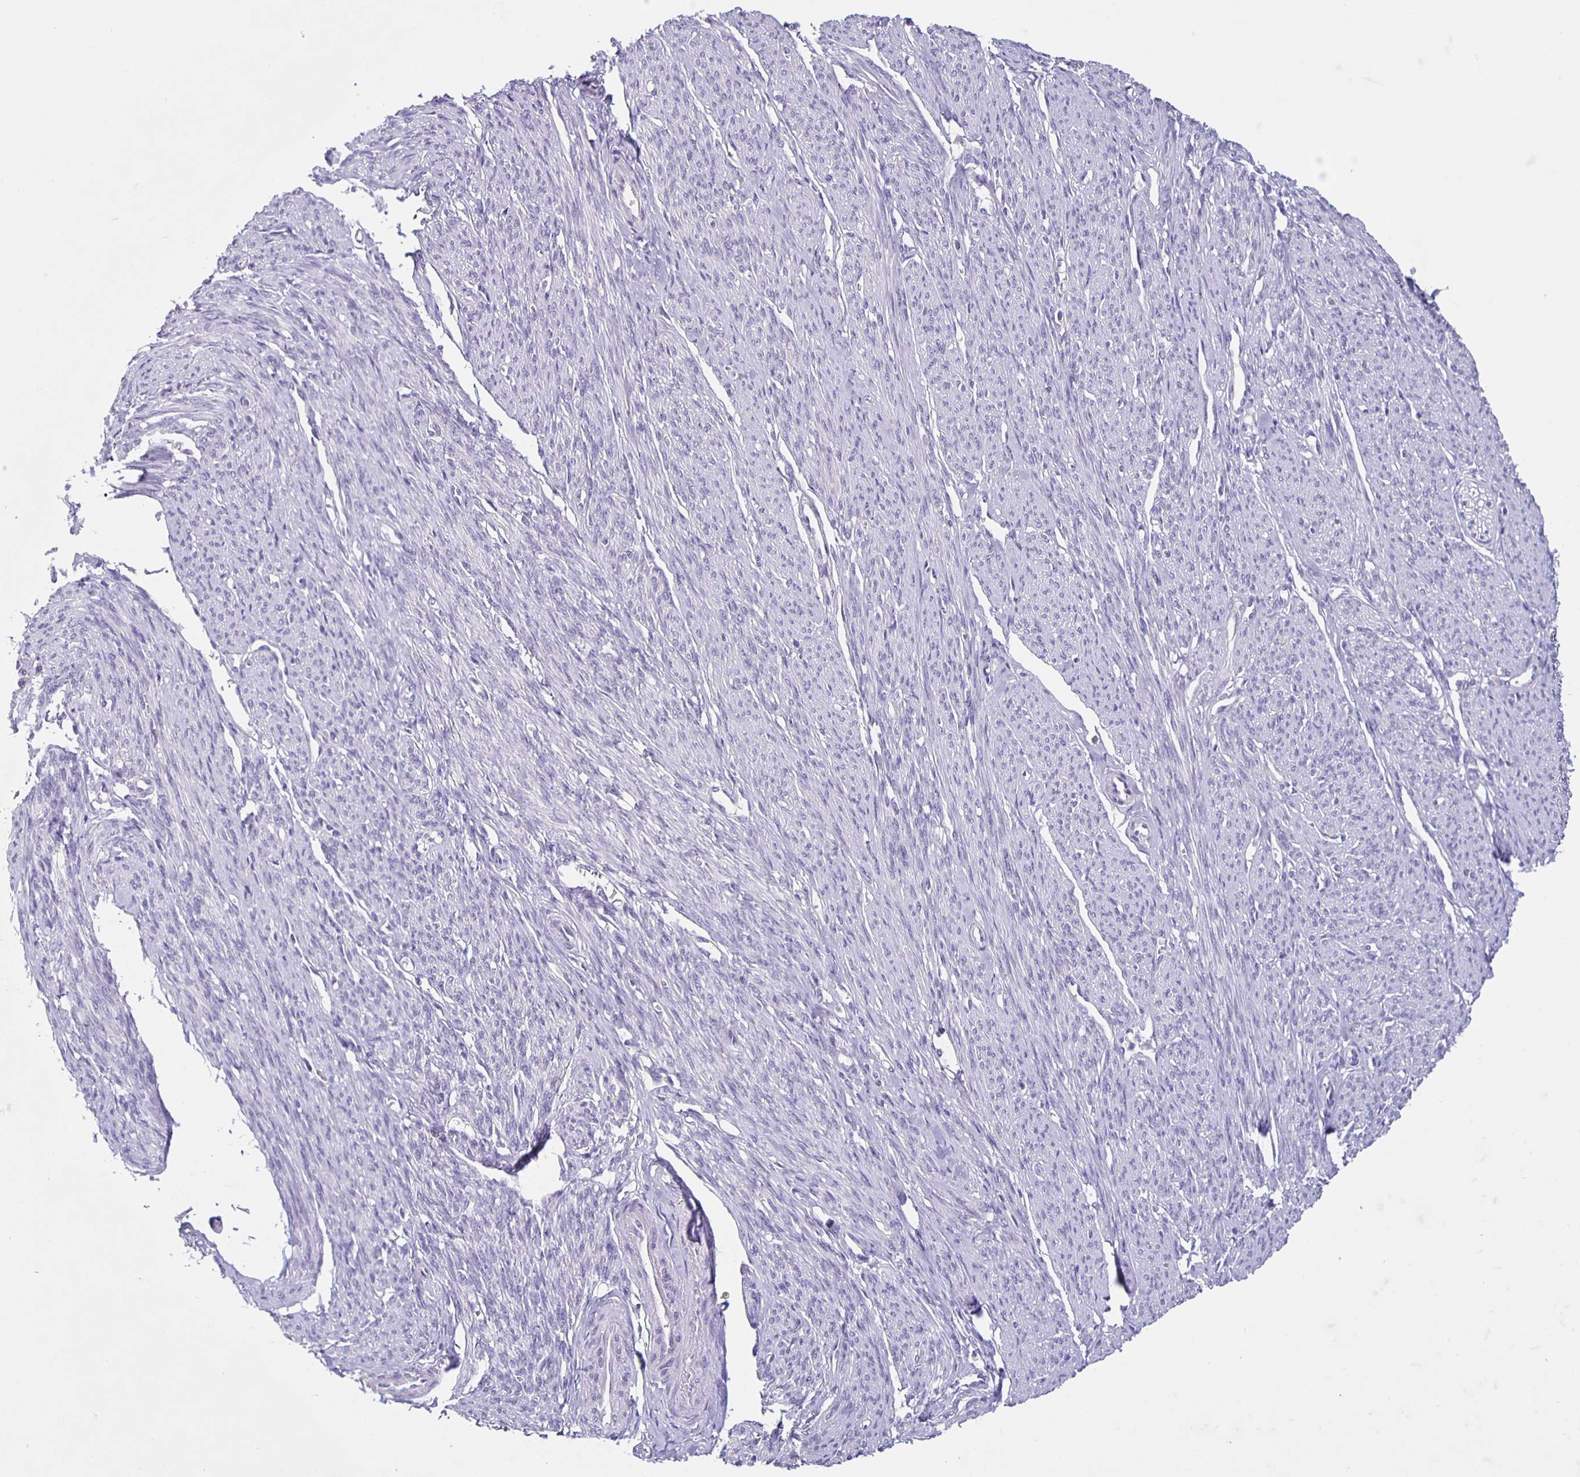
{"staining": {"intensity": "negative", "quantity": "none", "location": "none"}, "tissue": "smooth muscle", "cell_type": "Smooth muscle cells", "image_type": "normal", "snomed": [{"axis": "morphology", "description": "Normal tissue, NOS"}, {"axis": "topography", "description": "Smooth muscle"}], "caption": "The histopathology image shows no staining of smooth muscle cells in normal smooth muscle.", "gene": "CARNS1", "patient": {"sex": "female", "age": 65}}